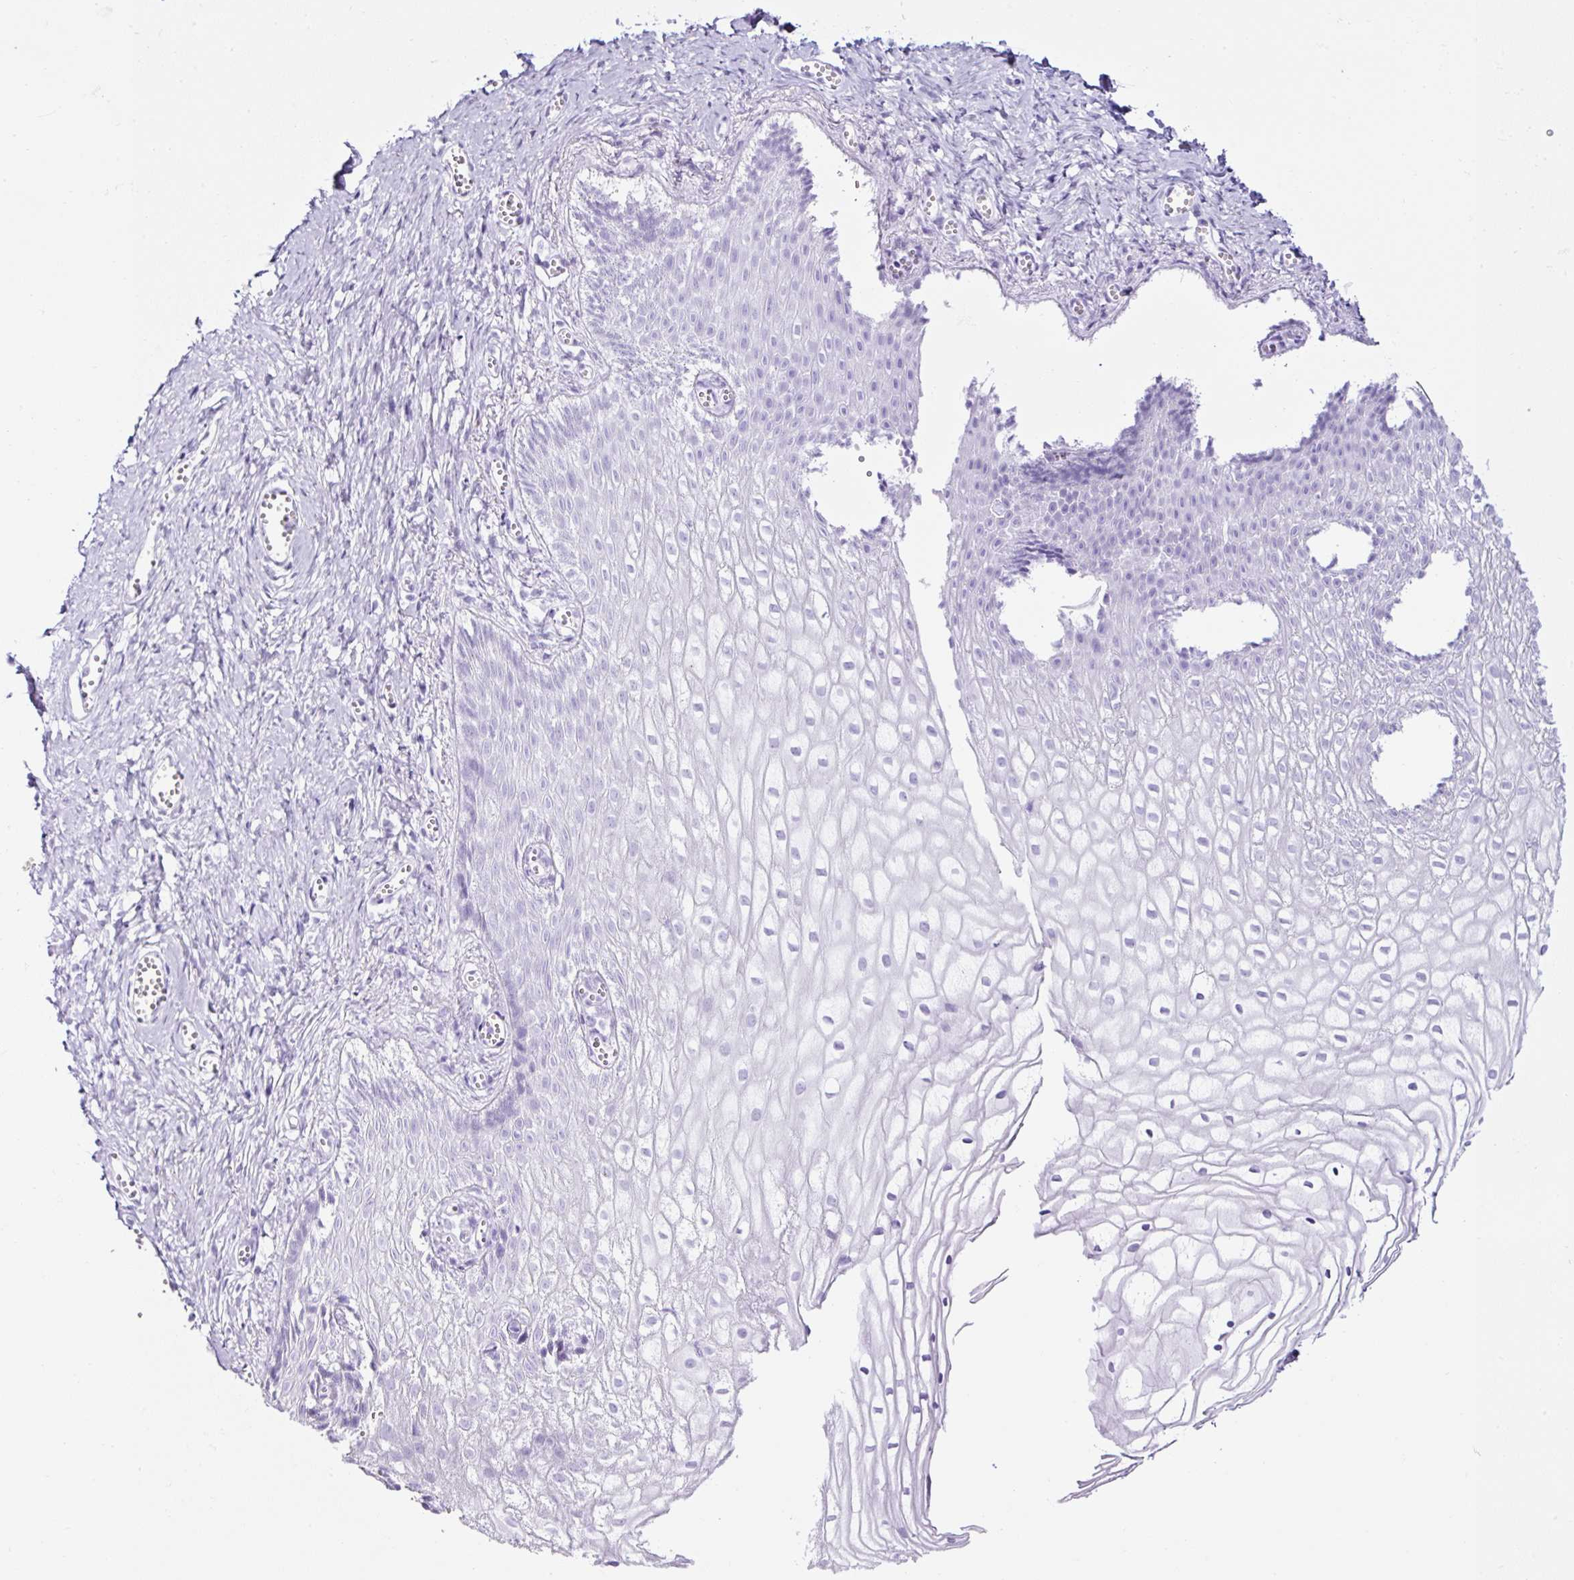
{"staining": {"intensity": "negative", "quantity": "none", "location": "none"}, "tissue": "vagina", "cell_type": "Squamous epithelial cells", "image_type": "normal", "snomed": [{"axis": "morphology", "description": "Normal tissue, NOS"}, {"axis": "topography", "description": "Vagina"}], "caption": "This is an immunohistochemistry (IHC) image of benign vagina. There is no expression in squamous epithelial cells.", "gene": "TMEM200B", "patient": {"sex": "female", "age": 56}}